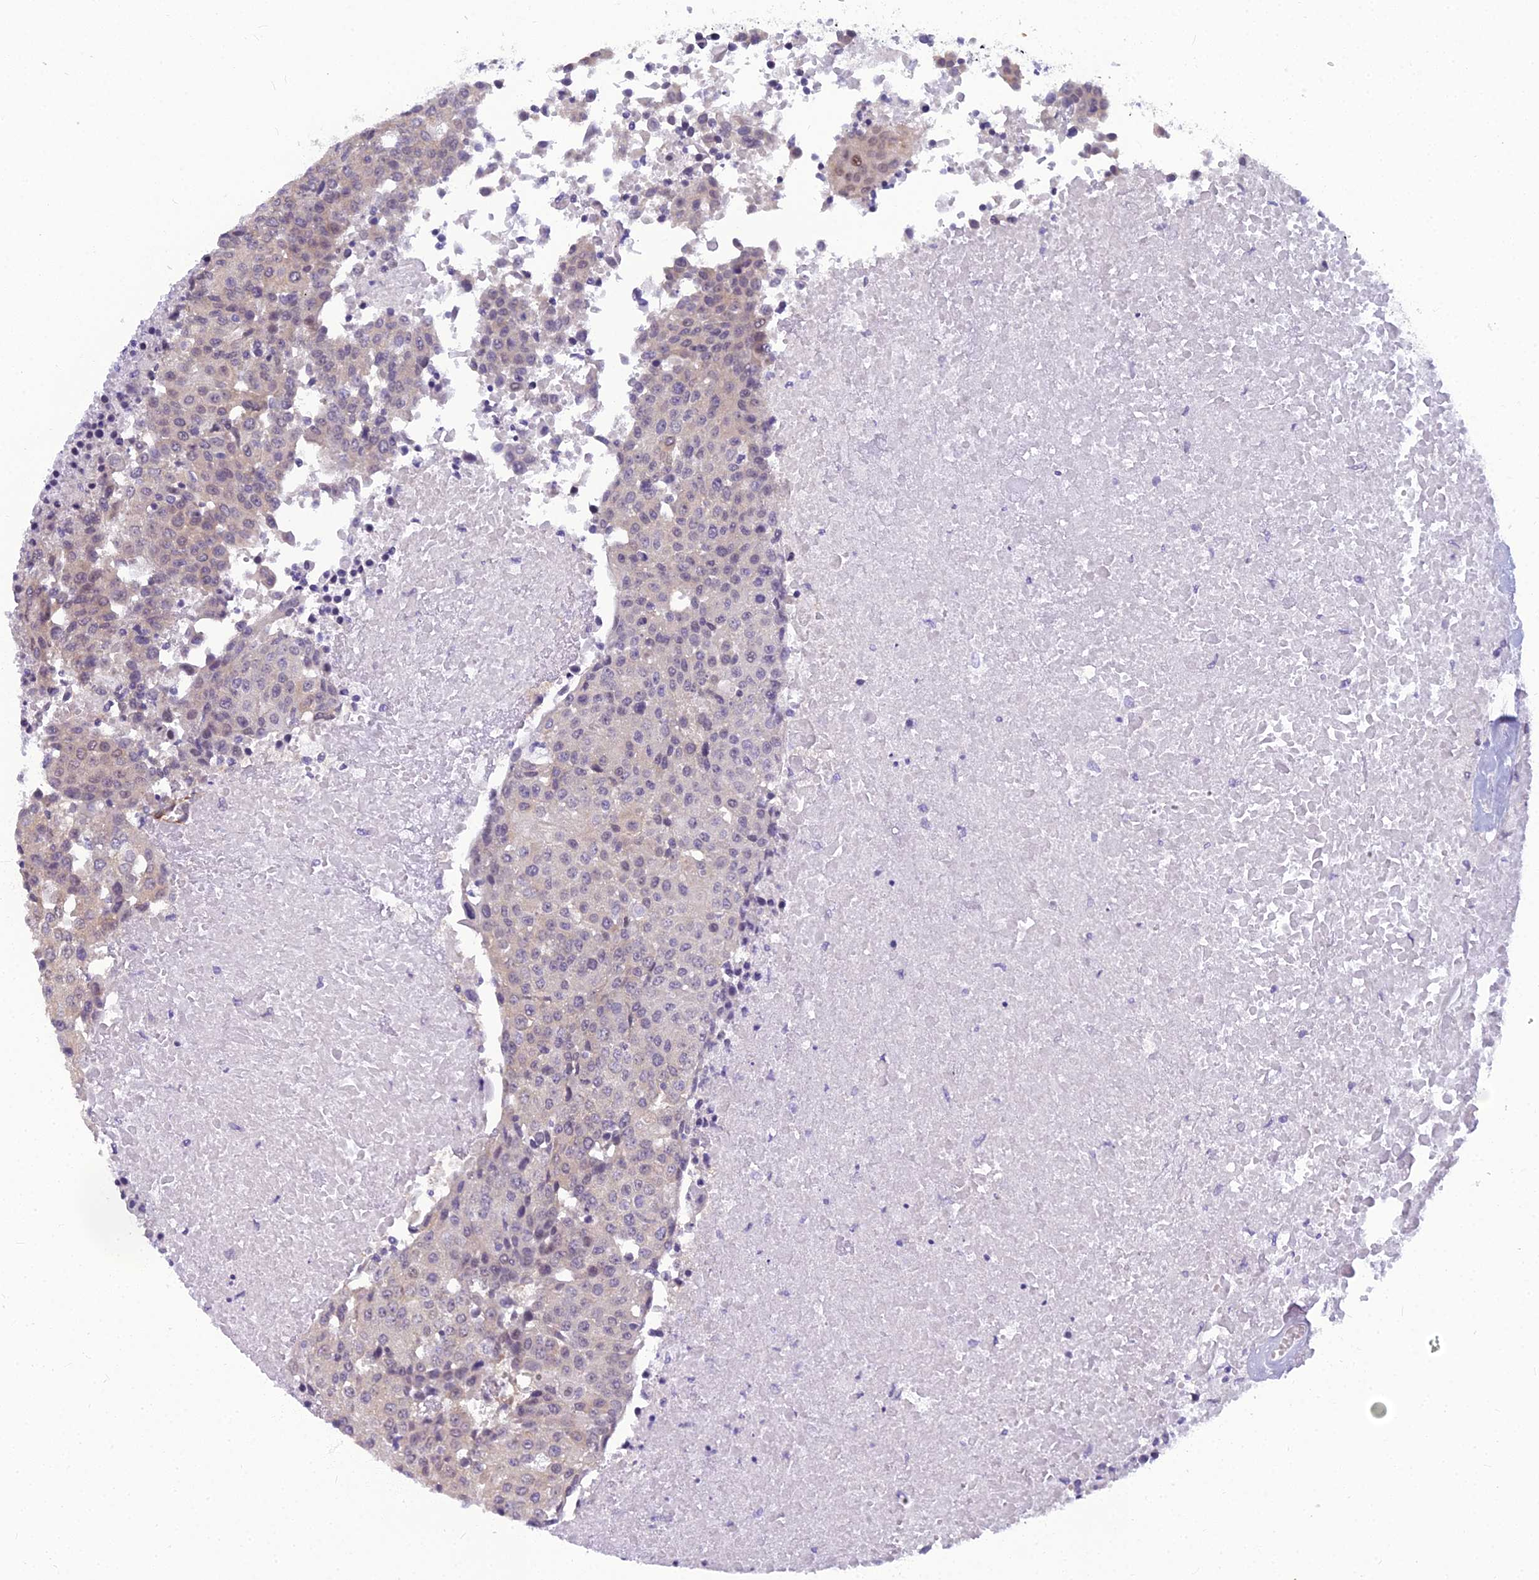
{"staining": {"intensity": "weak", "quantity": "<25%", "location": "nuclear"}, "tissue": "urothelial cancer", "cell_type": "Tumor cells", "image_type": "cancer", "snomed": [{"axis": "morphology", "description": "Urothelial carcinoma, High grade"}, {"axis": "topography", "description": "Urinary bladder"}], "caption": "A photomicrograph of human urothelial cancer is negative for staining in tumor cells. (Brightfield microscopy of DAB immunohistochemistry at high magnification).", "gene": "RGL3", "patient": {"sex": "female", "age": 85}}